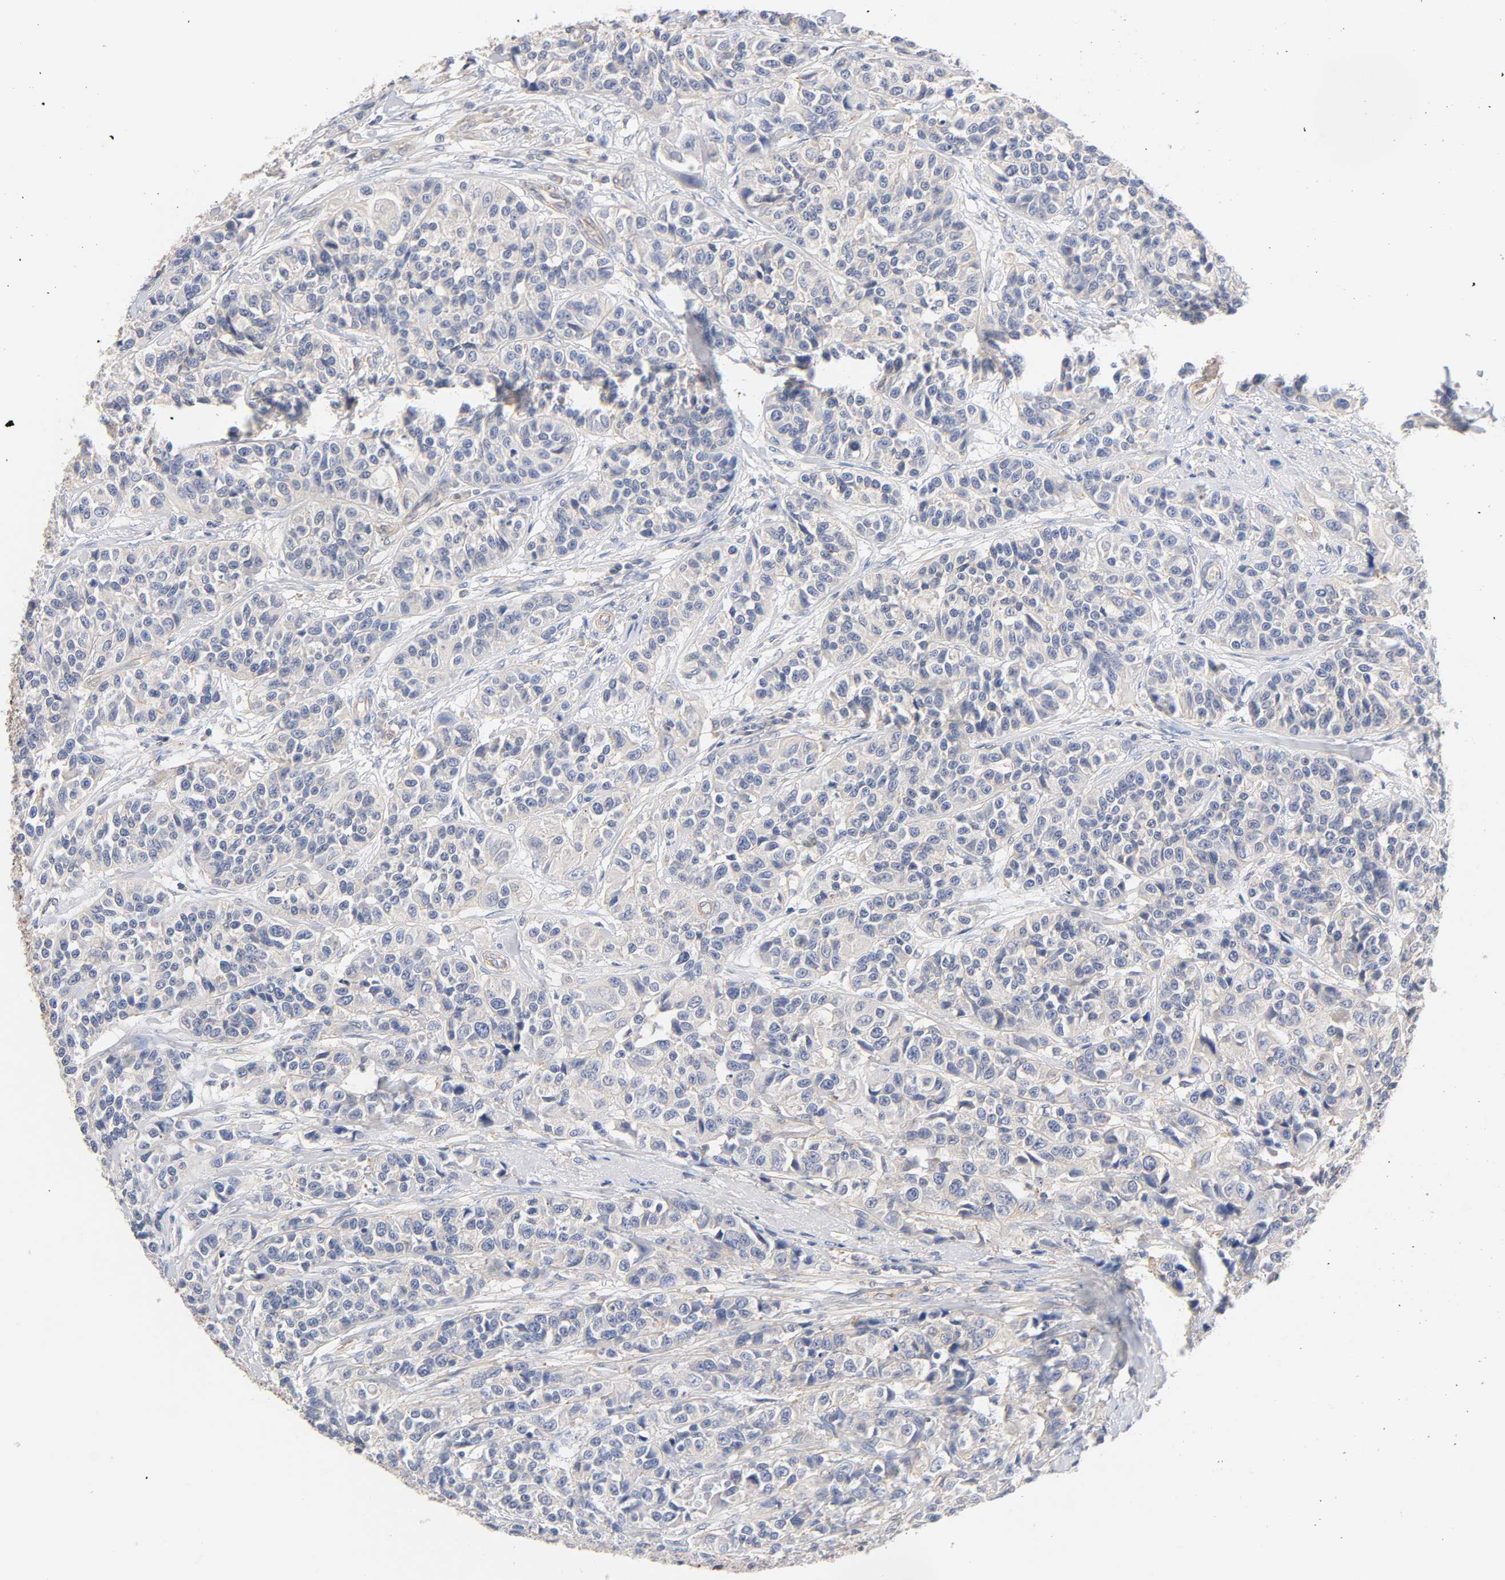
{"staining": {"intensity": "negative", "quantity": "none", "location": "none"}, "tissue": "urothelial cancer", "cell_type": "Tumor cells", "image_type": "cancer", "snomed": [{"axis": "morphology", "description": "Urothelial carcinoma, High grade"}, {"axis": "topography", "description": "Urinary bladder"}], "caption": "Immunohistochemistry histopathology image of neoplastic tissue: human urothelial cancer stained with DAB (3,3'-diaminobenzidine) shows no significant protein staining in tumor cells.", "gene": "STRN3", "patient": {"sex": "female", "age": 81}}